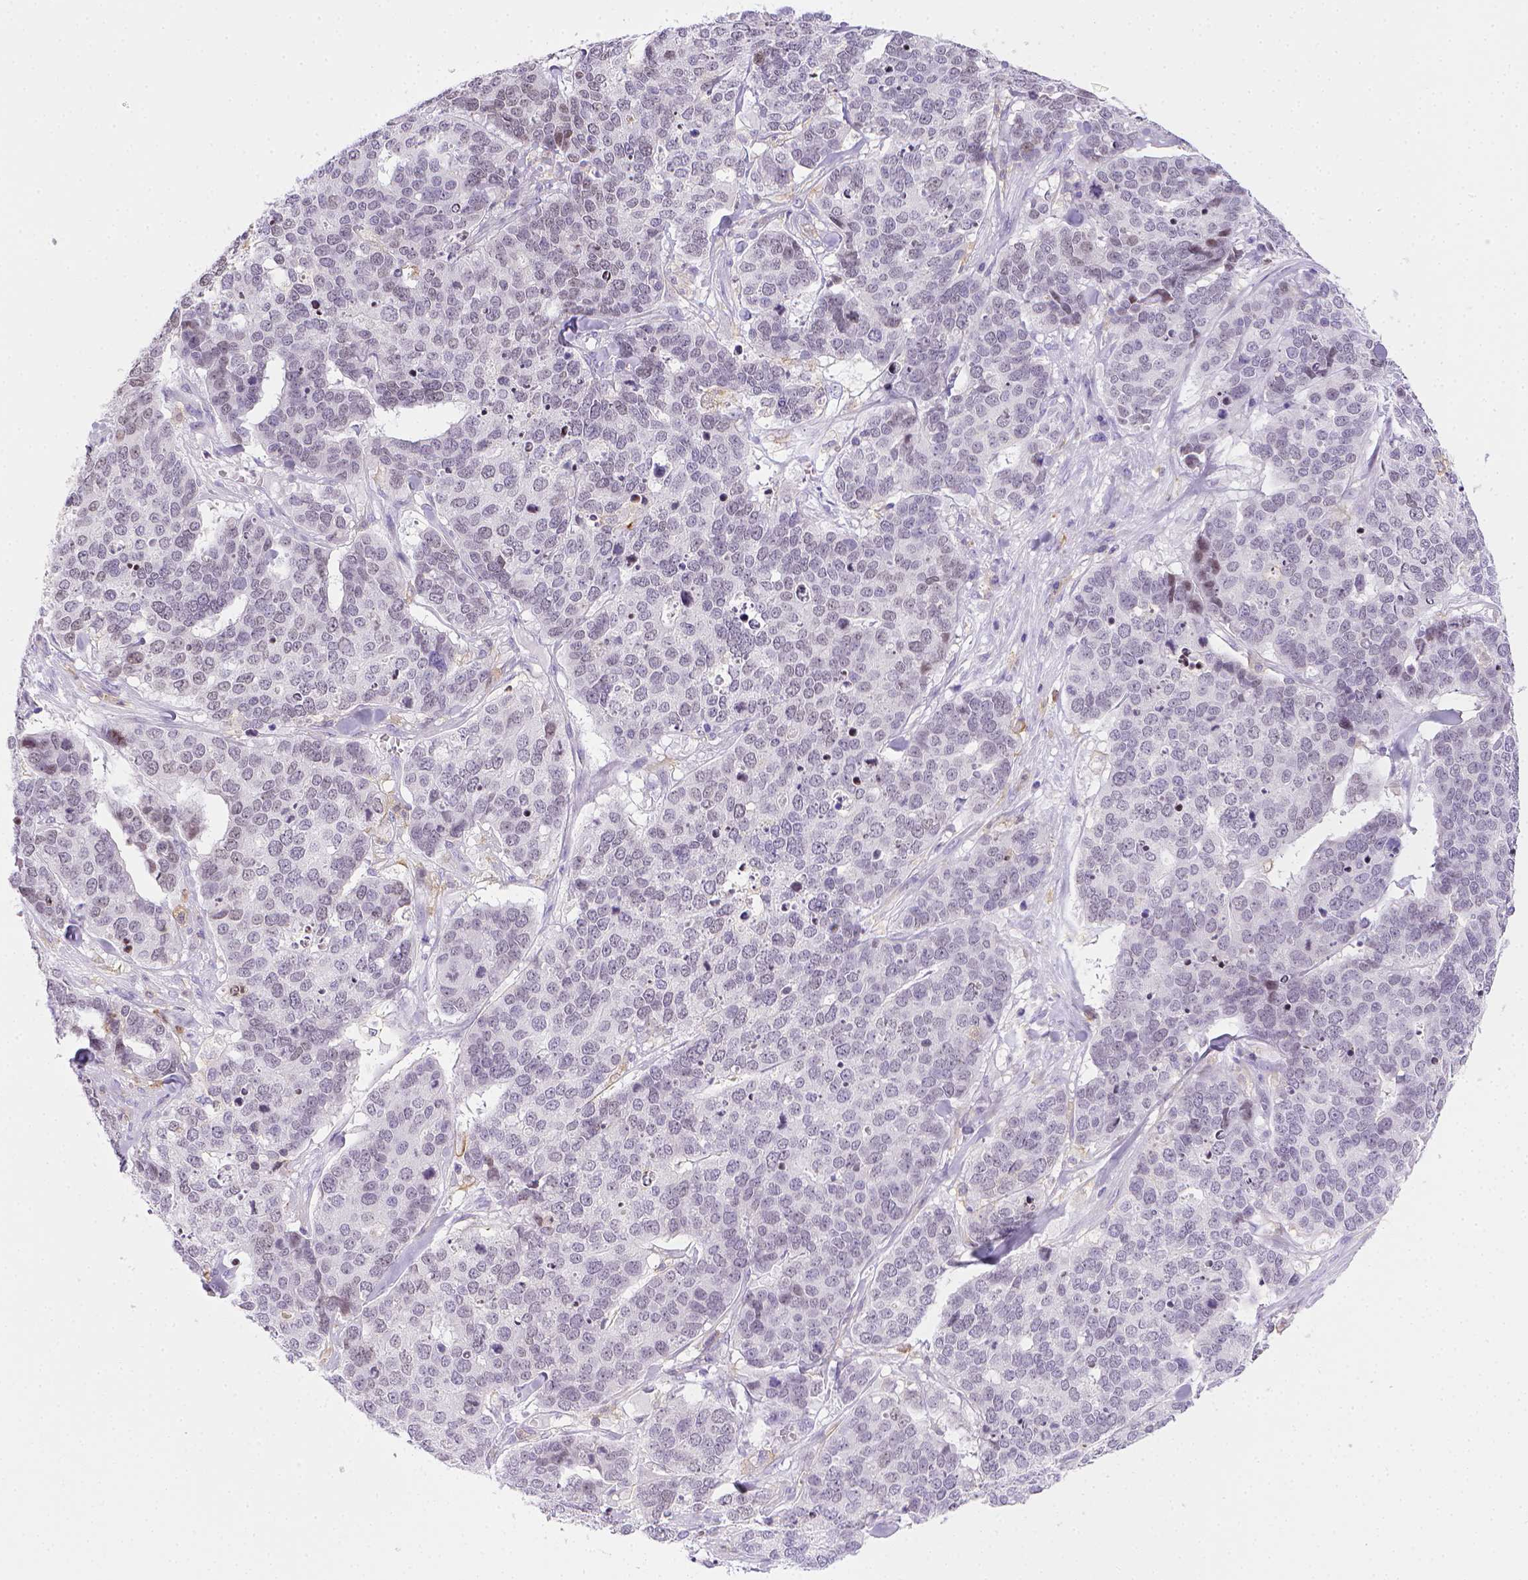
{"staining": {"intensity": "negative", "quantity": "none", "location": "none"}, "tissue": "ovarian cancer", "cell_type": "Tumor cells", "image_type": "cancer", "snomed": [{"axis": "morphology", "description": "Carcinoma, endometroid"}, {"axis": "topography", "description": "Ovary"}], "caption": "A high-resolution photomicrograph shows immunohistochemistry staining of ovarian cancer (endometroid carcinoma), which exhibits no significant positivity in tumor cells.", "gene": "ITGAM", "patient": {"sex": "female", "age": 65}}